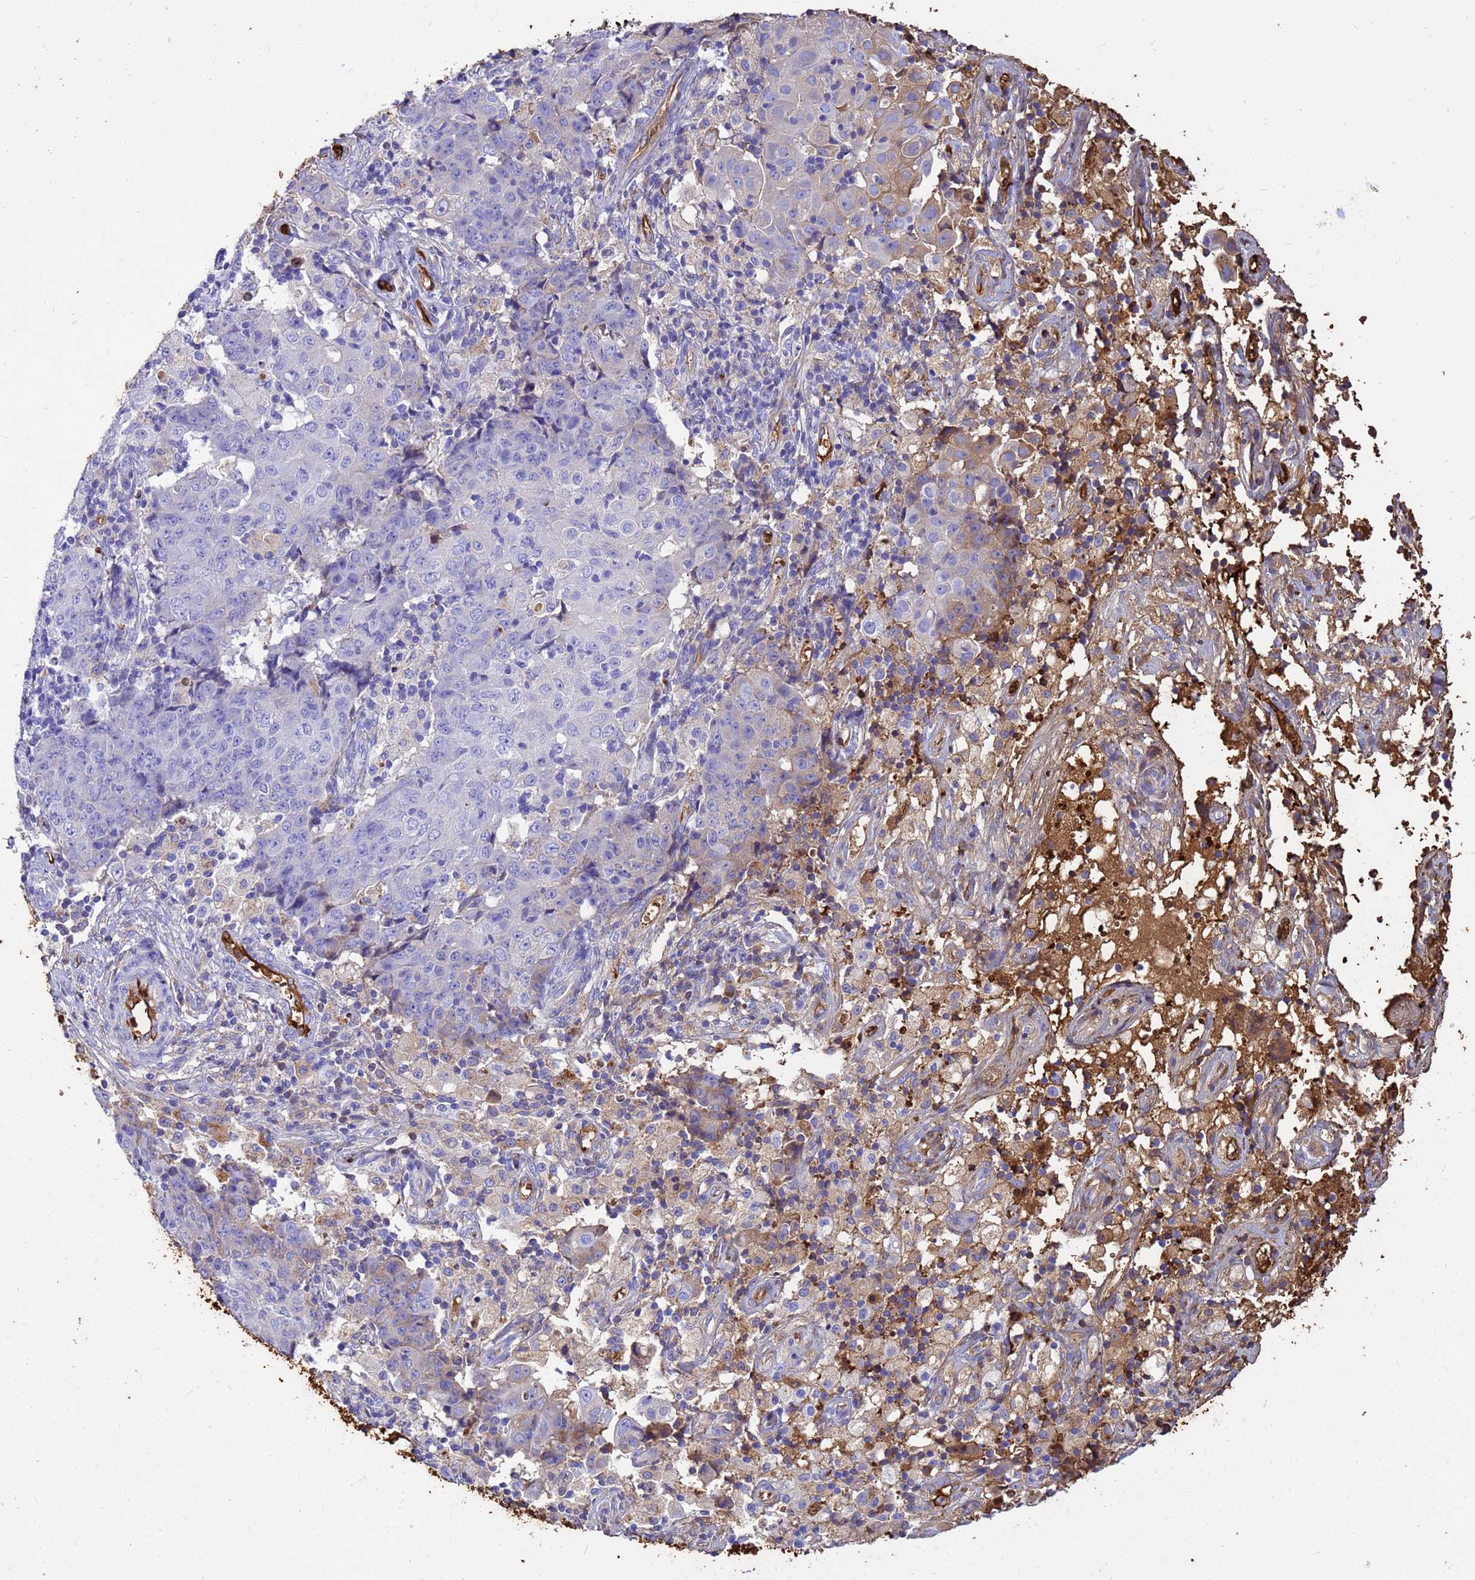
{"staining": {"intensity": "negative", "quantity": "none", "location": "none"}, "tissue": "ovarian cancer", "cell_type": "Tumor cells", "image_type": "cancer", "snomed": [{"axis": "morphology", "description": "Carcinoma, endometroid"}, {"axis": "topography", "description": "Ovary"}], "caption": "Protein analysis of endometroid carcinoma (ovarian) displays no significant staining in tumor cells.", "gene": "HBA2", "patient": {"sex": "female", "age": 42}}